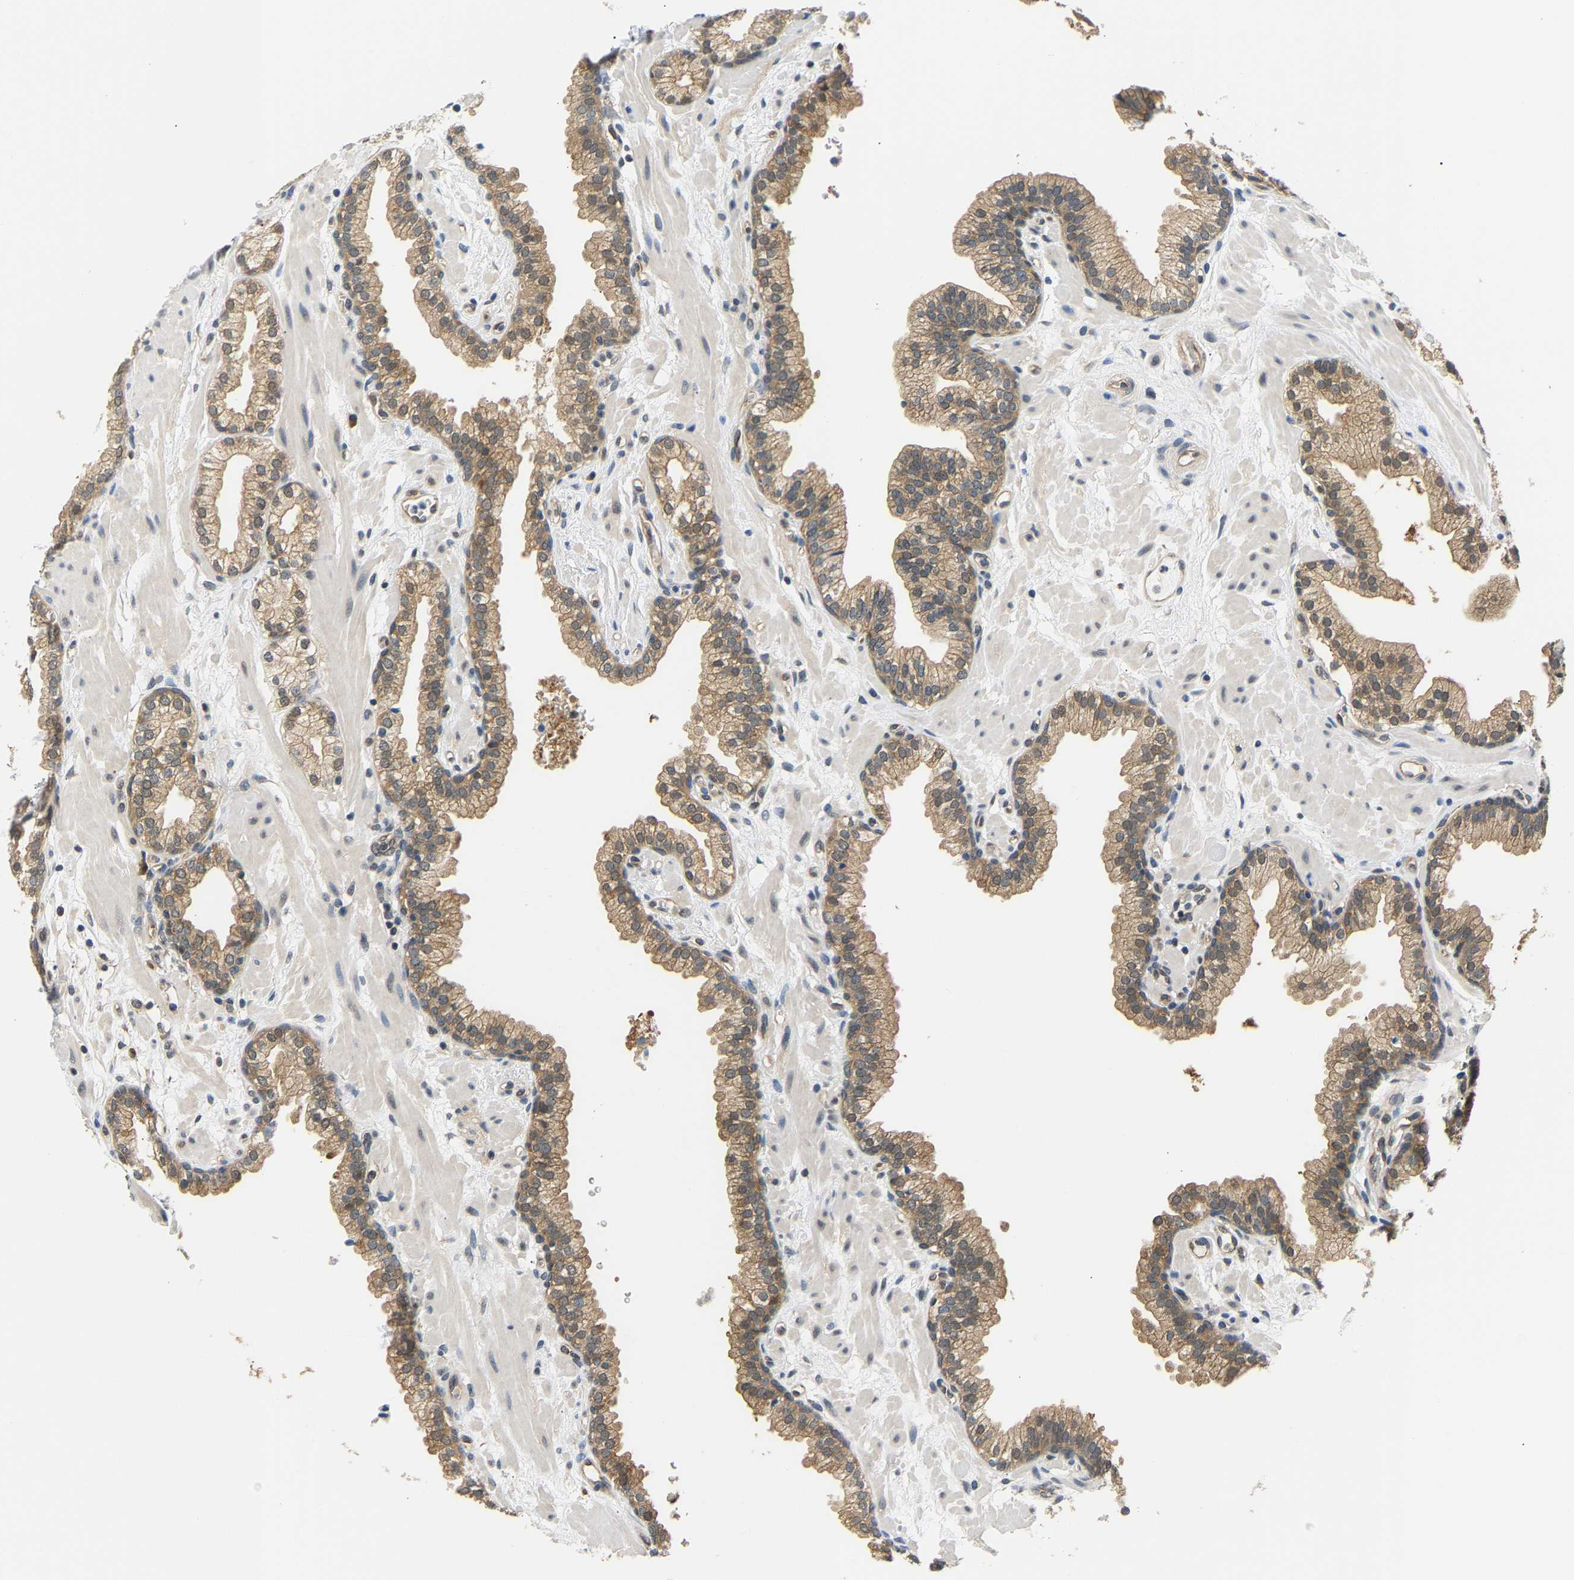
{"staining": {"intensity": "moderate", "quantity": ">75%", "location": "cytoplasmic/membranous"}, "tissue": "prostate", "cell_type": "Glandular cells", "image_type": "normal", "snomed": [{"axis": "morphology", "description": "Normal tissue, NOS"}, {"axis": "morphology", "description": "Urothelial carcinoma, Low grade"}, {"axis": "topography", "description": "Urinary bladder"}, {"axis": "topography", "description": "Prostate"}], "caption": "Immunohistochemistry (DAB (3,3'-diaminobenzidine)) staining of benign prostate shows moderate cytoplasmic/membranous protein expression in about >75% of glandular cells.", "gene": "ARHGEF12", "patient": {"sex": "male", "age": 60}}